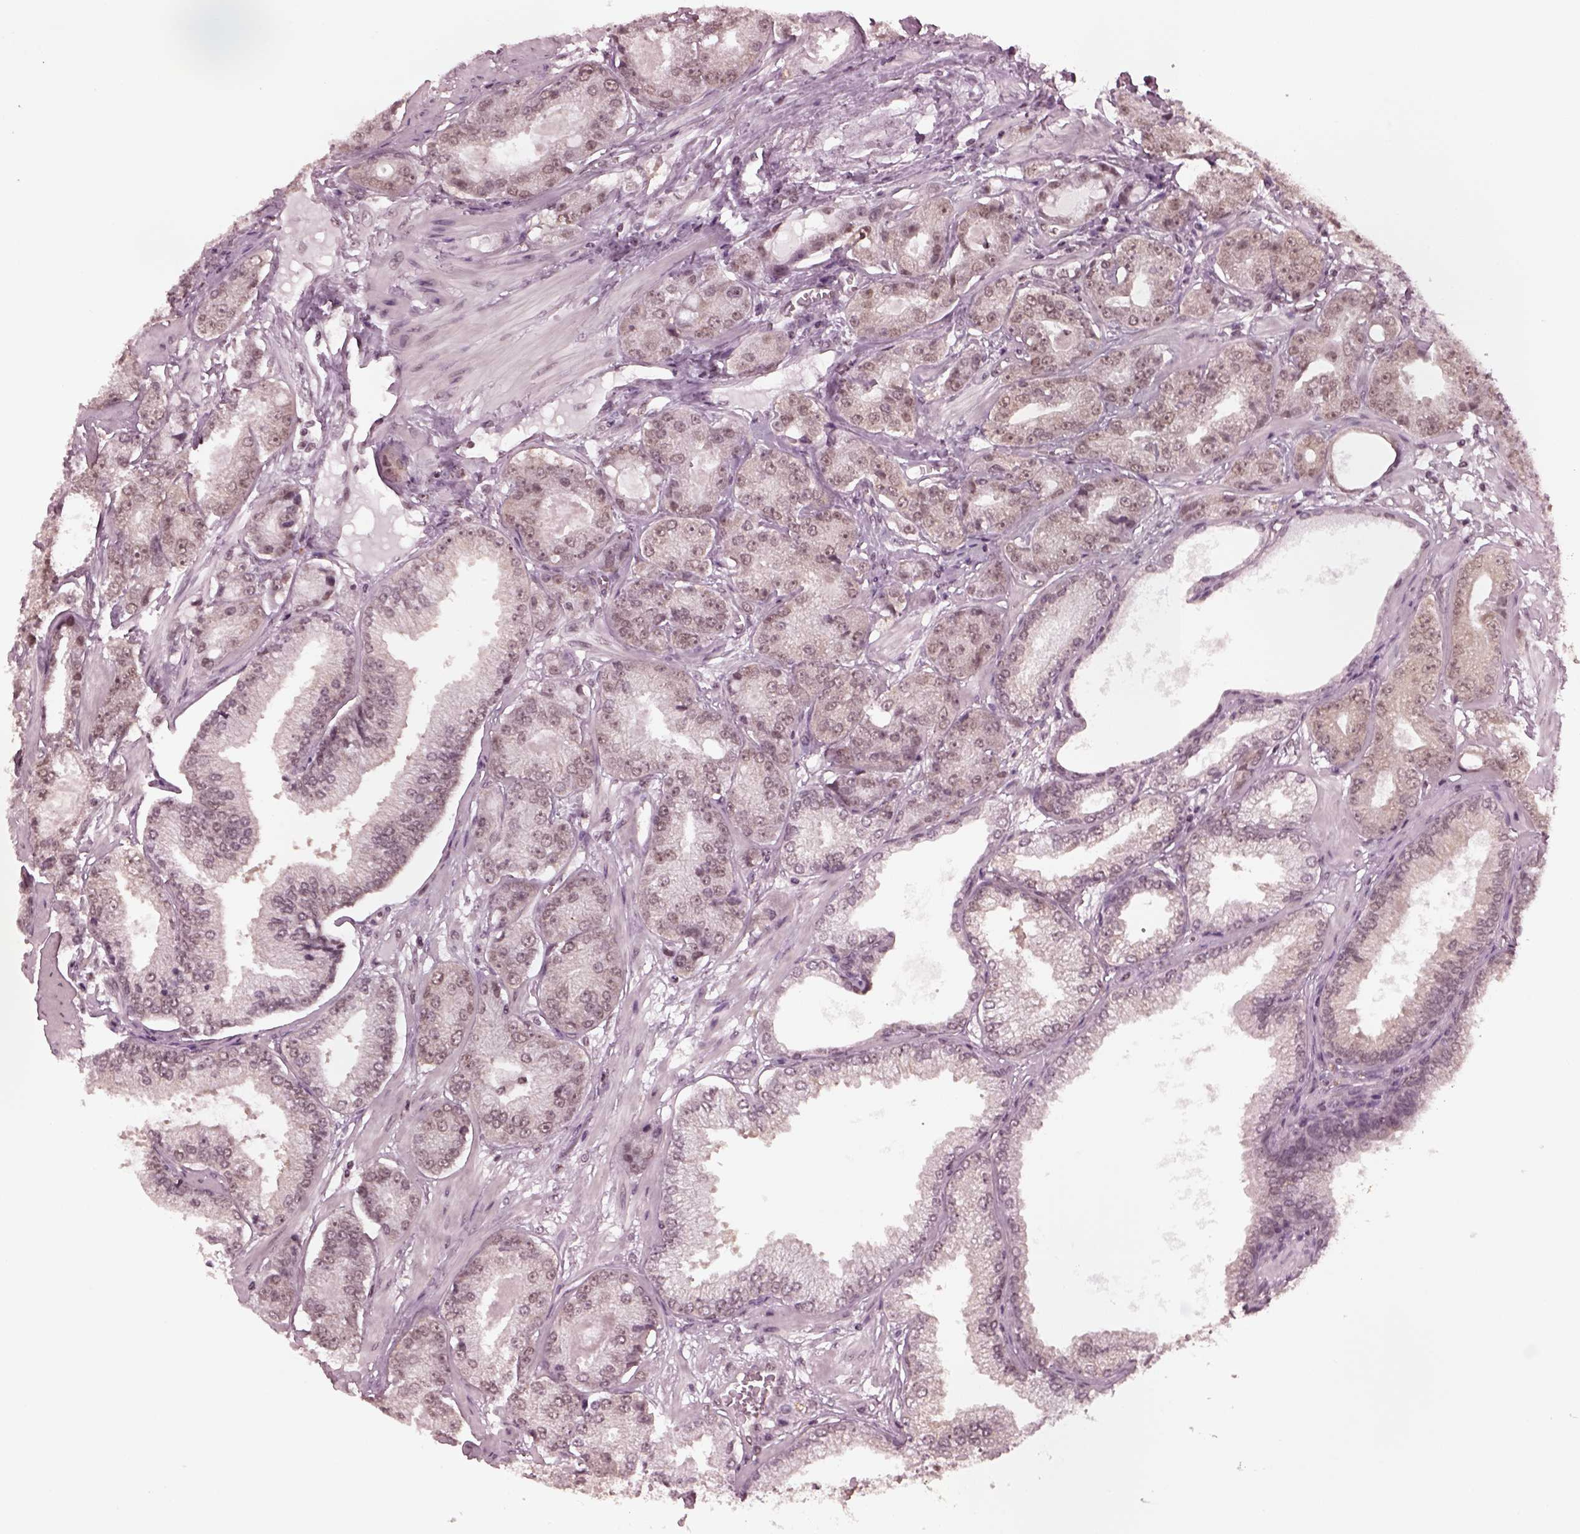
{"staining": {"intensity": "weak", "quantity": "<25%", "location": "nuclear"}, "tissue": "prostate cancer", "cell_type": "Tumor cells", "image_type": "cancer", "snomed": [{"axis": "morphology", "description": "Adenocarcinoma, NOS"}, {"axis": "topography", "description": "Prostate"}], "caption": "A micrograph of human adenocarcinoma (prostate) is negative for staining in tumor cells.", "gene": "RUVBL2", "patient": {"sex": "male", "age": 64}}